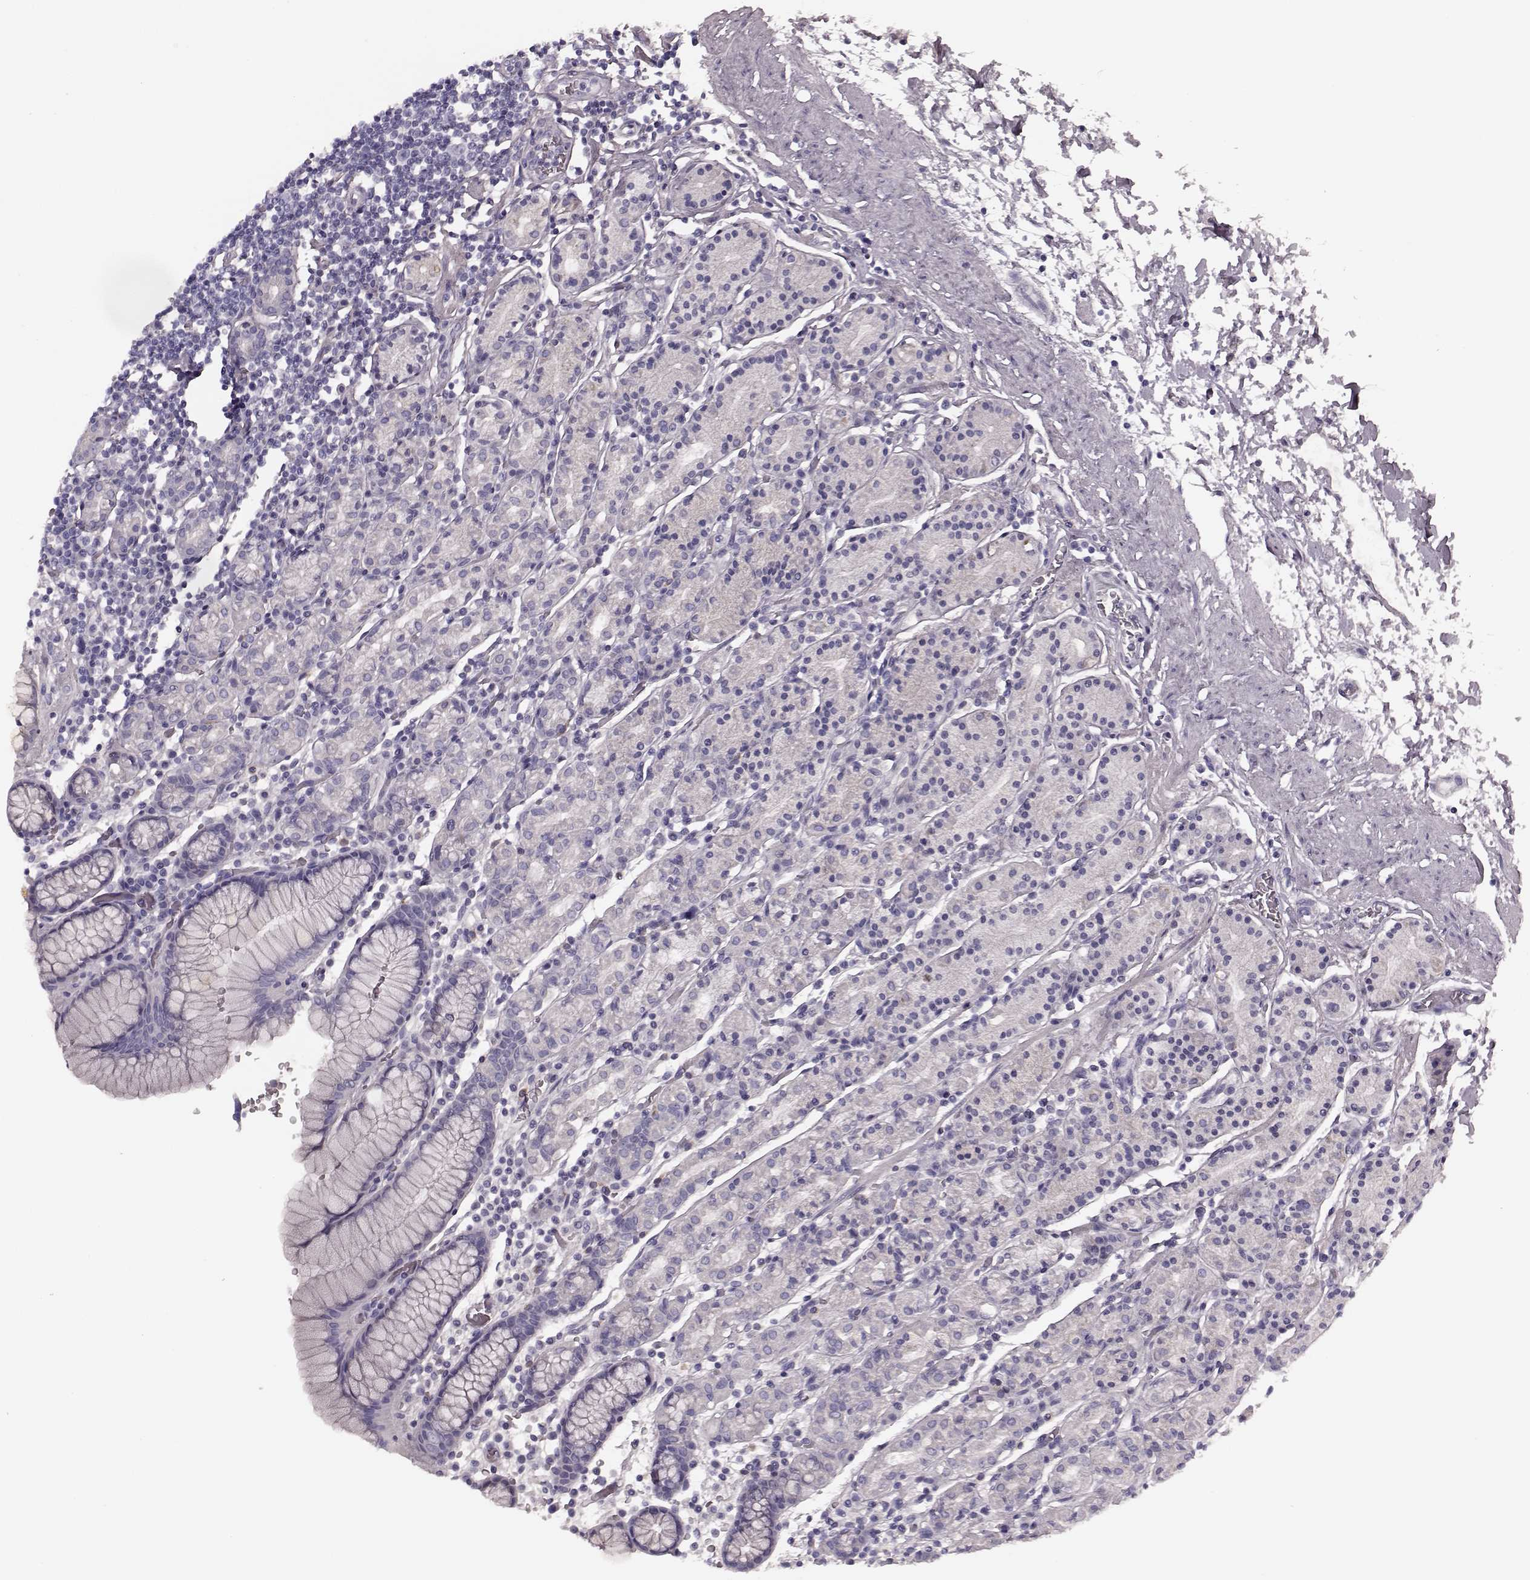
{"staining": {"intensity": "negative", "quantity": "none", "location": "none"}, "tissue": "stomach", "cell_type": "Glandular cells", "image_type": "normal", "snomed": [{"axis": "morphology", "description": "Normal tissue, NOS"}, {"axis": "topography", "description": "Stomach, upper"}, {"axis": "topography", "description": "Stomach"}], "caption": "A photomicrograph of stomach stained for a protein shows no brown staining in glandular cells.", "gene": "TRPM1", "patient": {"sex": "male", "age": 62}}